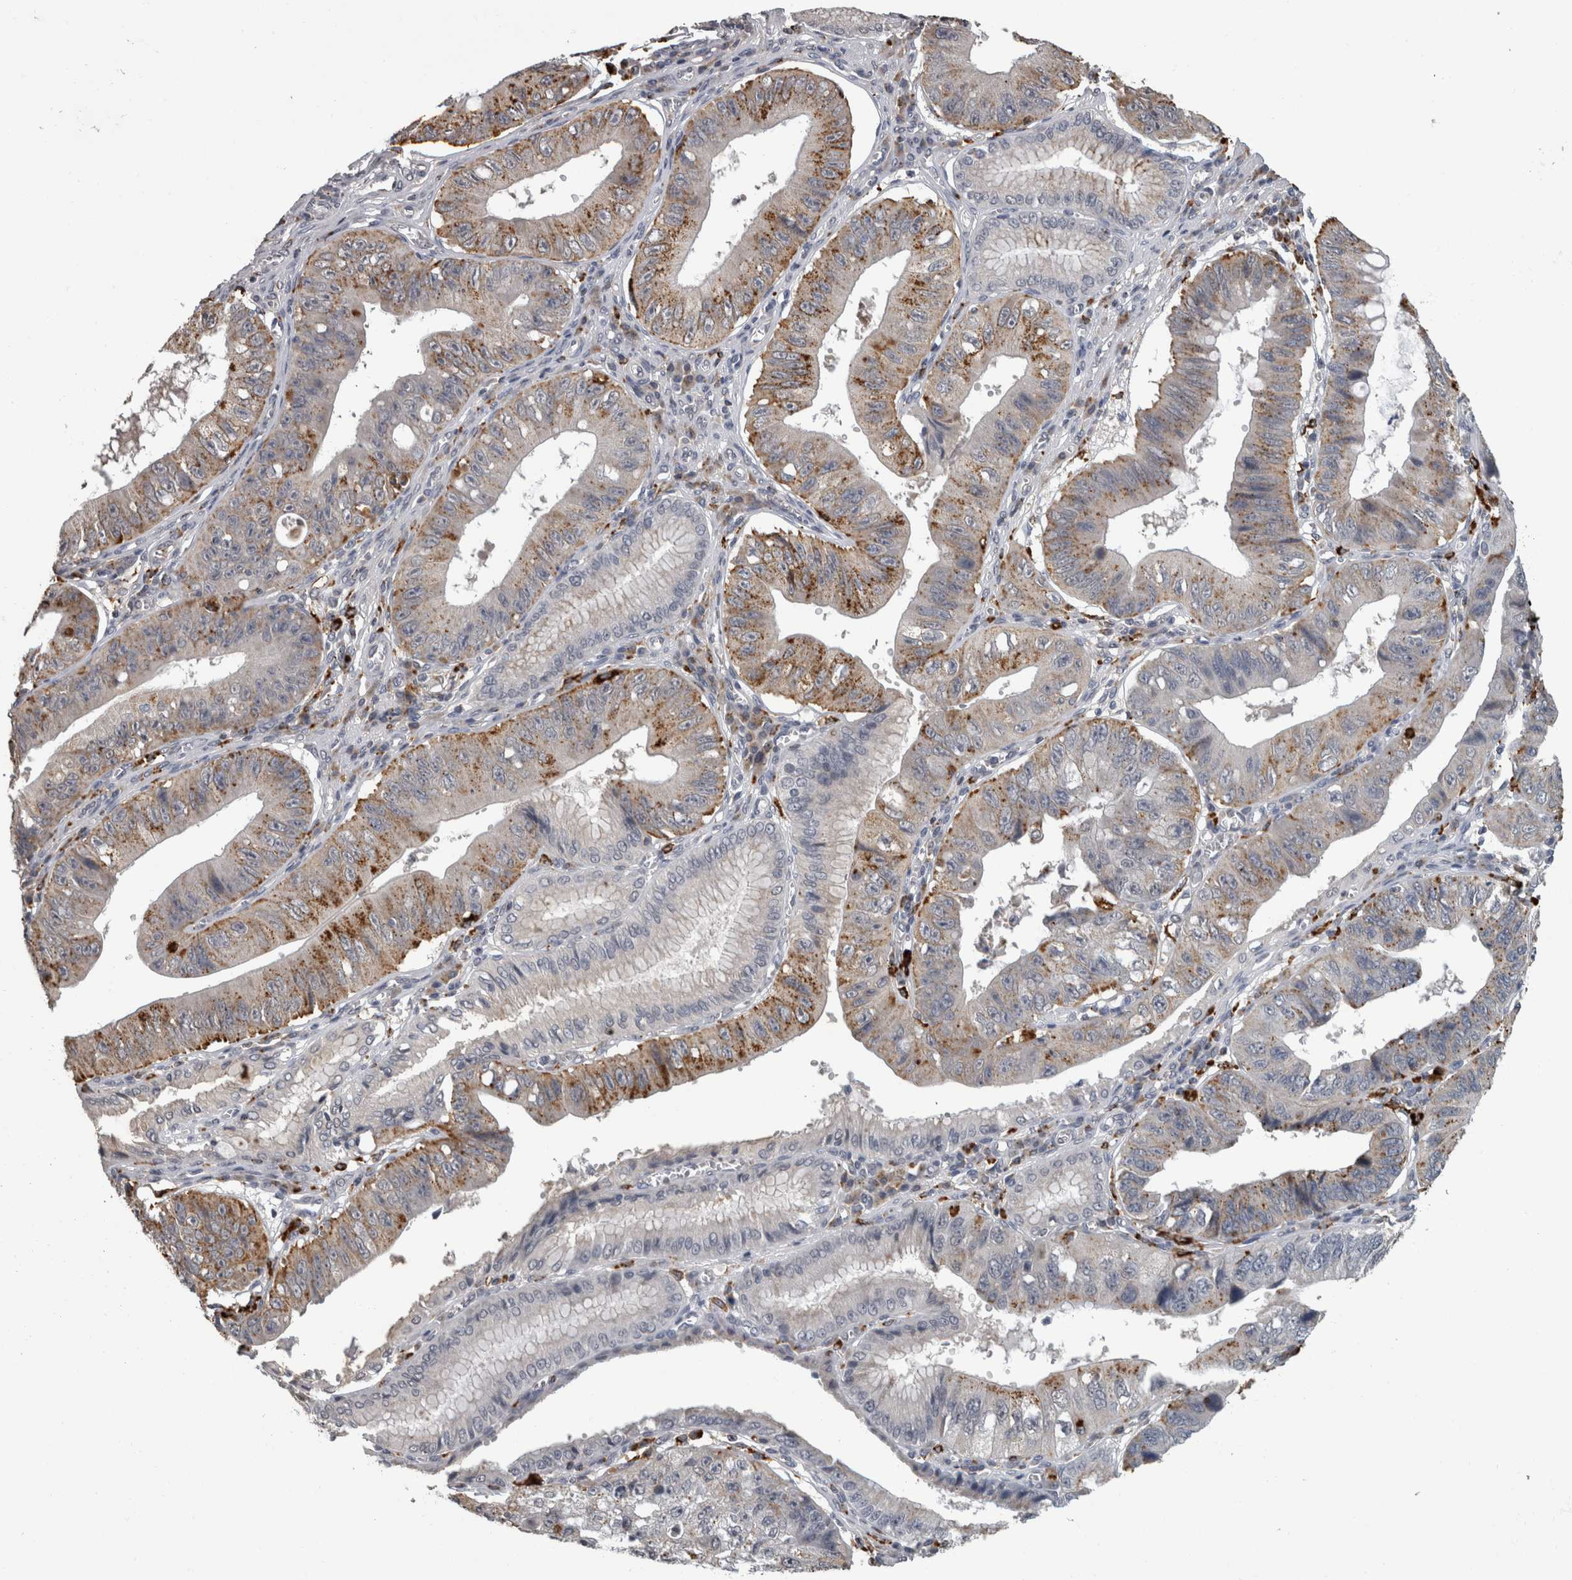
{"staining": {"intensity": "moderate", "quantity": "25%-75%", "location": "cytoplasmic/membranous"}, "tissue": "stomach cancer", "cell_type": "Tumor cells", "image_type": "cancer", "snomed": [{"axis": "morphology", "description": "Adenocarcinoma, NOS"}, {"axis": "topography", "description": "Stomach"}], "caption": "Human stomach cancer stained with a protein marker demonstrates moderate staining in tumor cells.", "gene": "NAAA", "patient": {"sex": "male", "age": 59}}